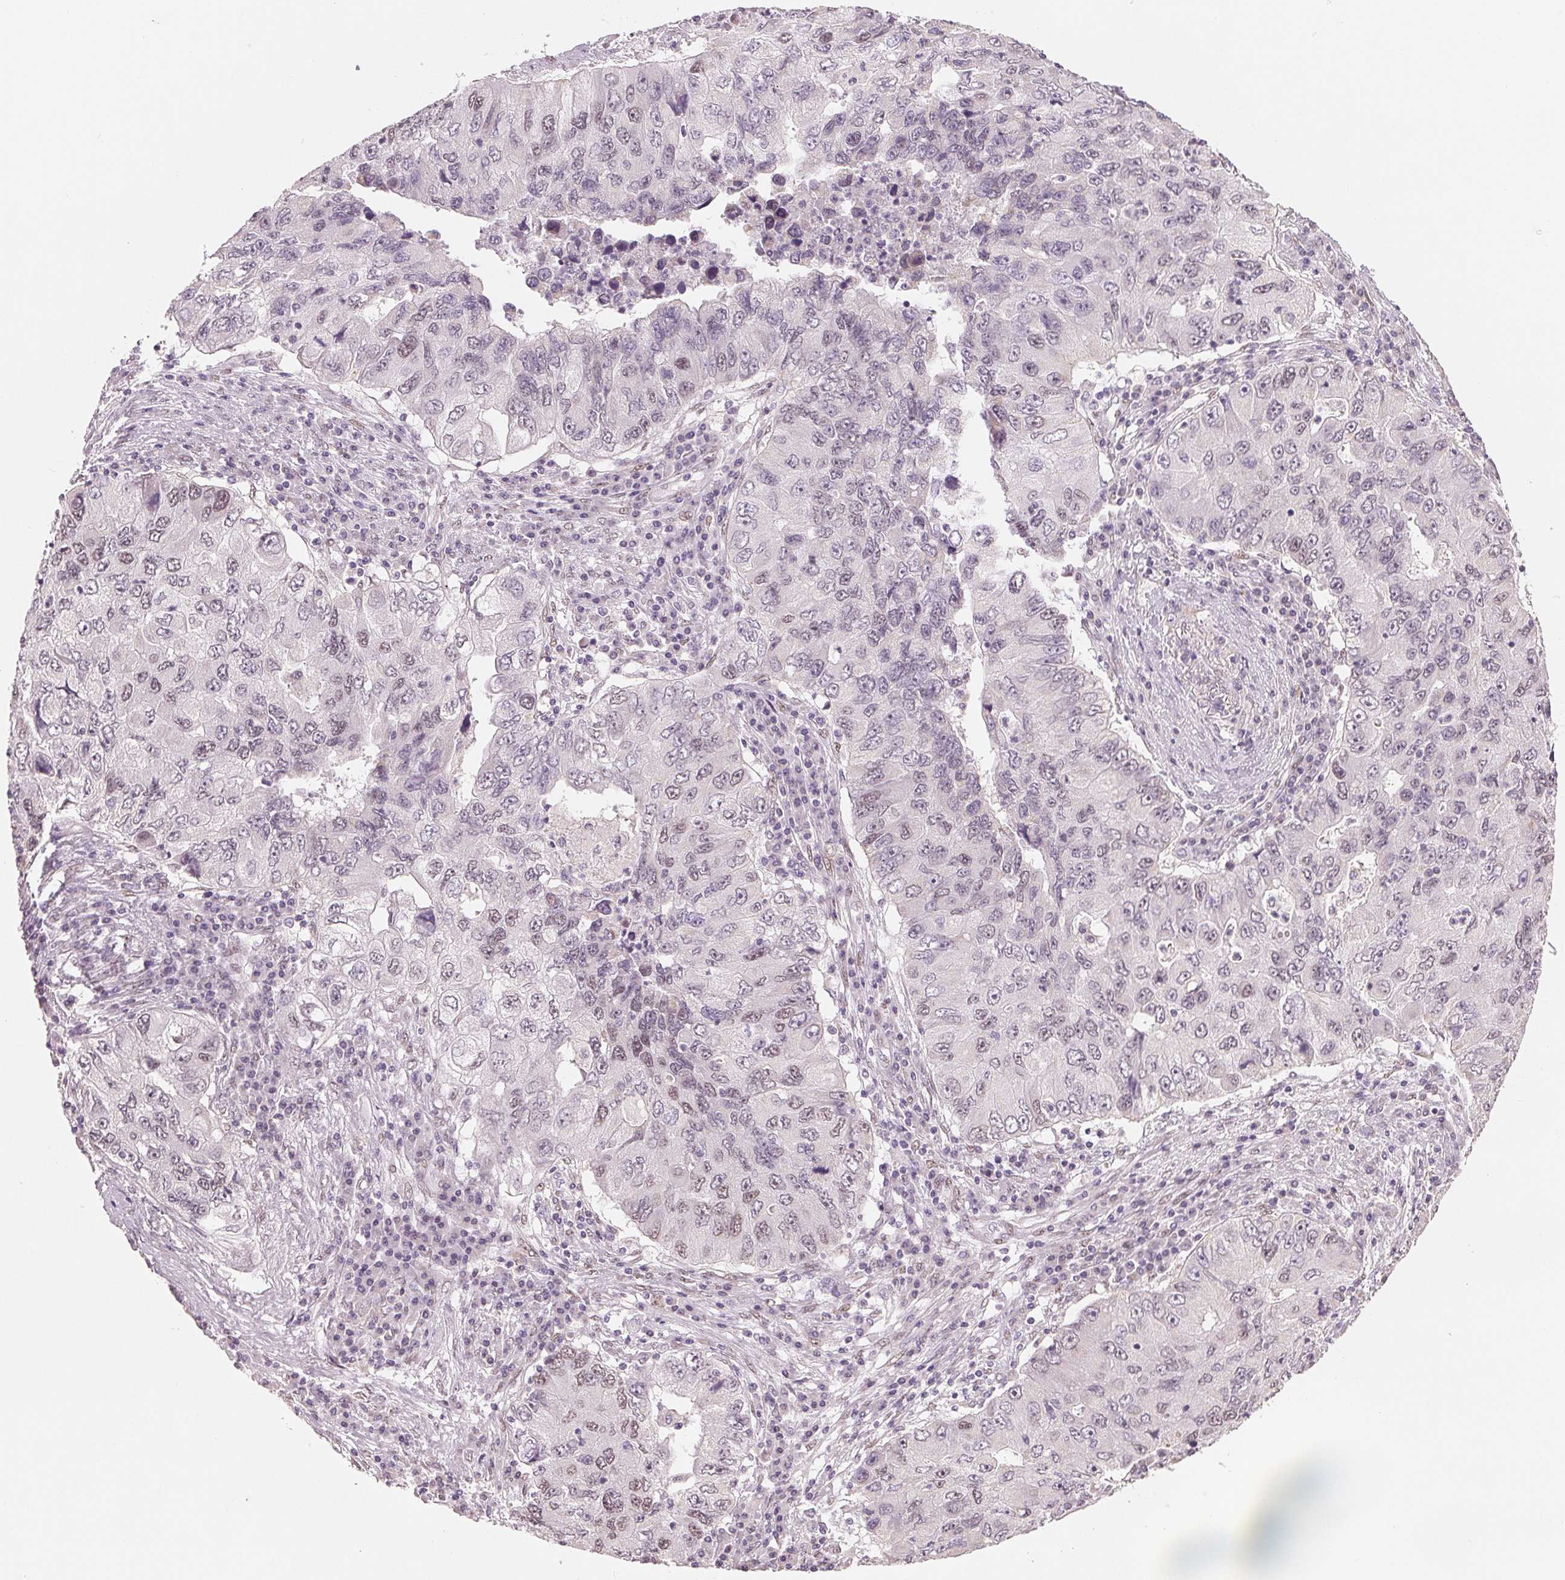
{"staining": {"intensity": "weak", "quantity": "<25%", "location": "nuclear"}, "tissue": "lung cancer", "cell_type": "Tumor cells", "image_type": "cancer", "snomed": [{"axis": "morphology", "description": "Adenocarcinoma, NOS"}, {"axis": "morphology", "description": "Adenocarcinoma, metastatic, NOS"}, {"axis": "topography", "description": "Lymph node"}, {"axis": "topography", "description": "Lung"}], "caption": "A high-resolution micrograph shows immunohistochemistry staining of lung cancer, which shows no significant expression in tumor cells.", "gene": "SMARCD3", "patient": {"sex": "female", "age": 54}}